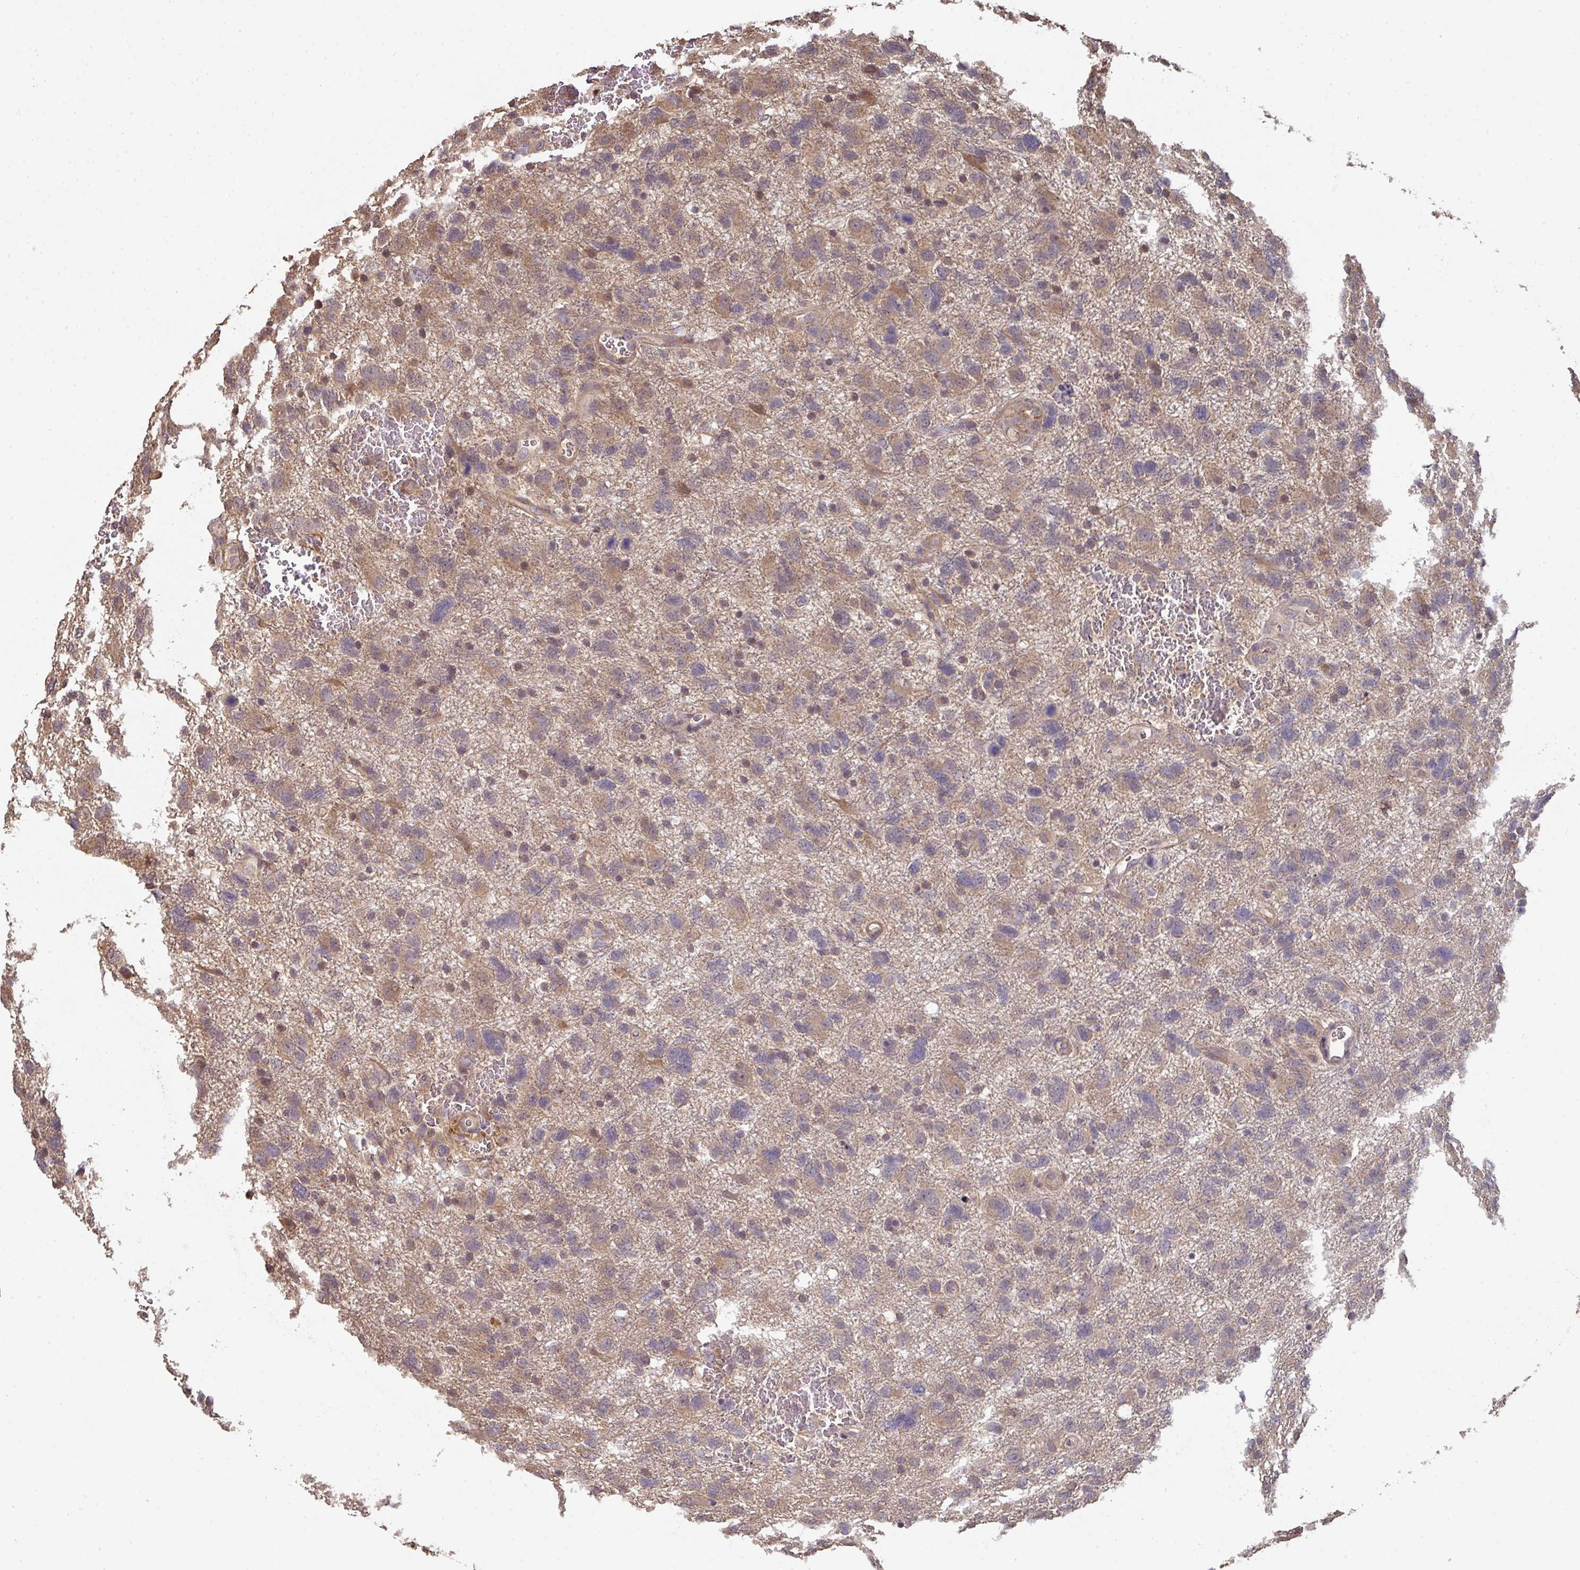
{"staining": {"intensity": "weak", "quantity": ">75%", "location": "cytoplasmic/membranous"}, "tissue": "glioma", "cell_type": "Tumor cells", "image_type": "cancer", "snomed": [{"axis": "morphology", "description": "Glioma, malignant, High grade"}, {"axis": "topography", "description": "Brain"}], "caption": "Malignant high-grade glioma tissue reveals weak cytoplasmic/membranous positivity in approximately >75% of tumor cells (DAB (3,3'-diaminobenzidine) IHC, brown staining for protein, blue staining for nuclei).", "gene": "ACVR2B", "patient": {"sex": "male", "age": 61}}